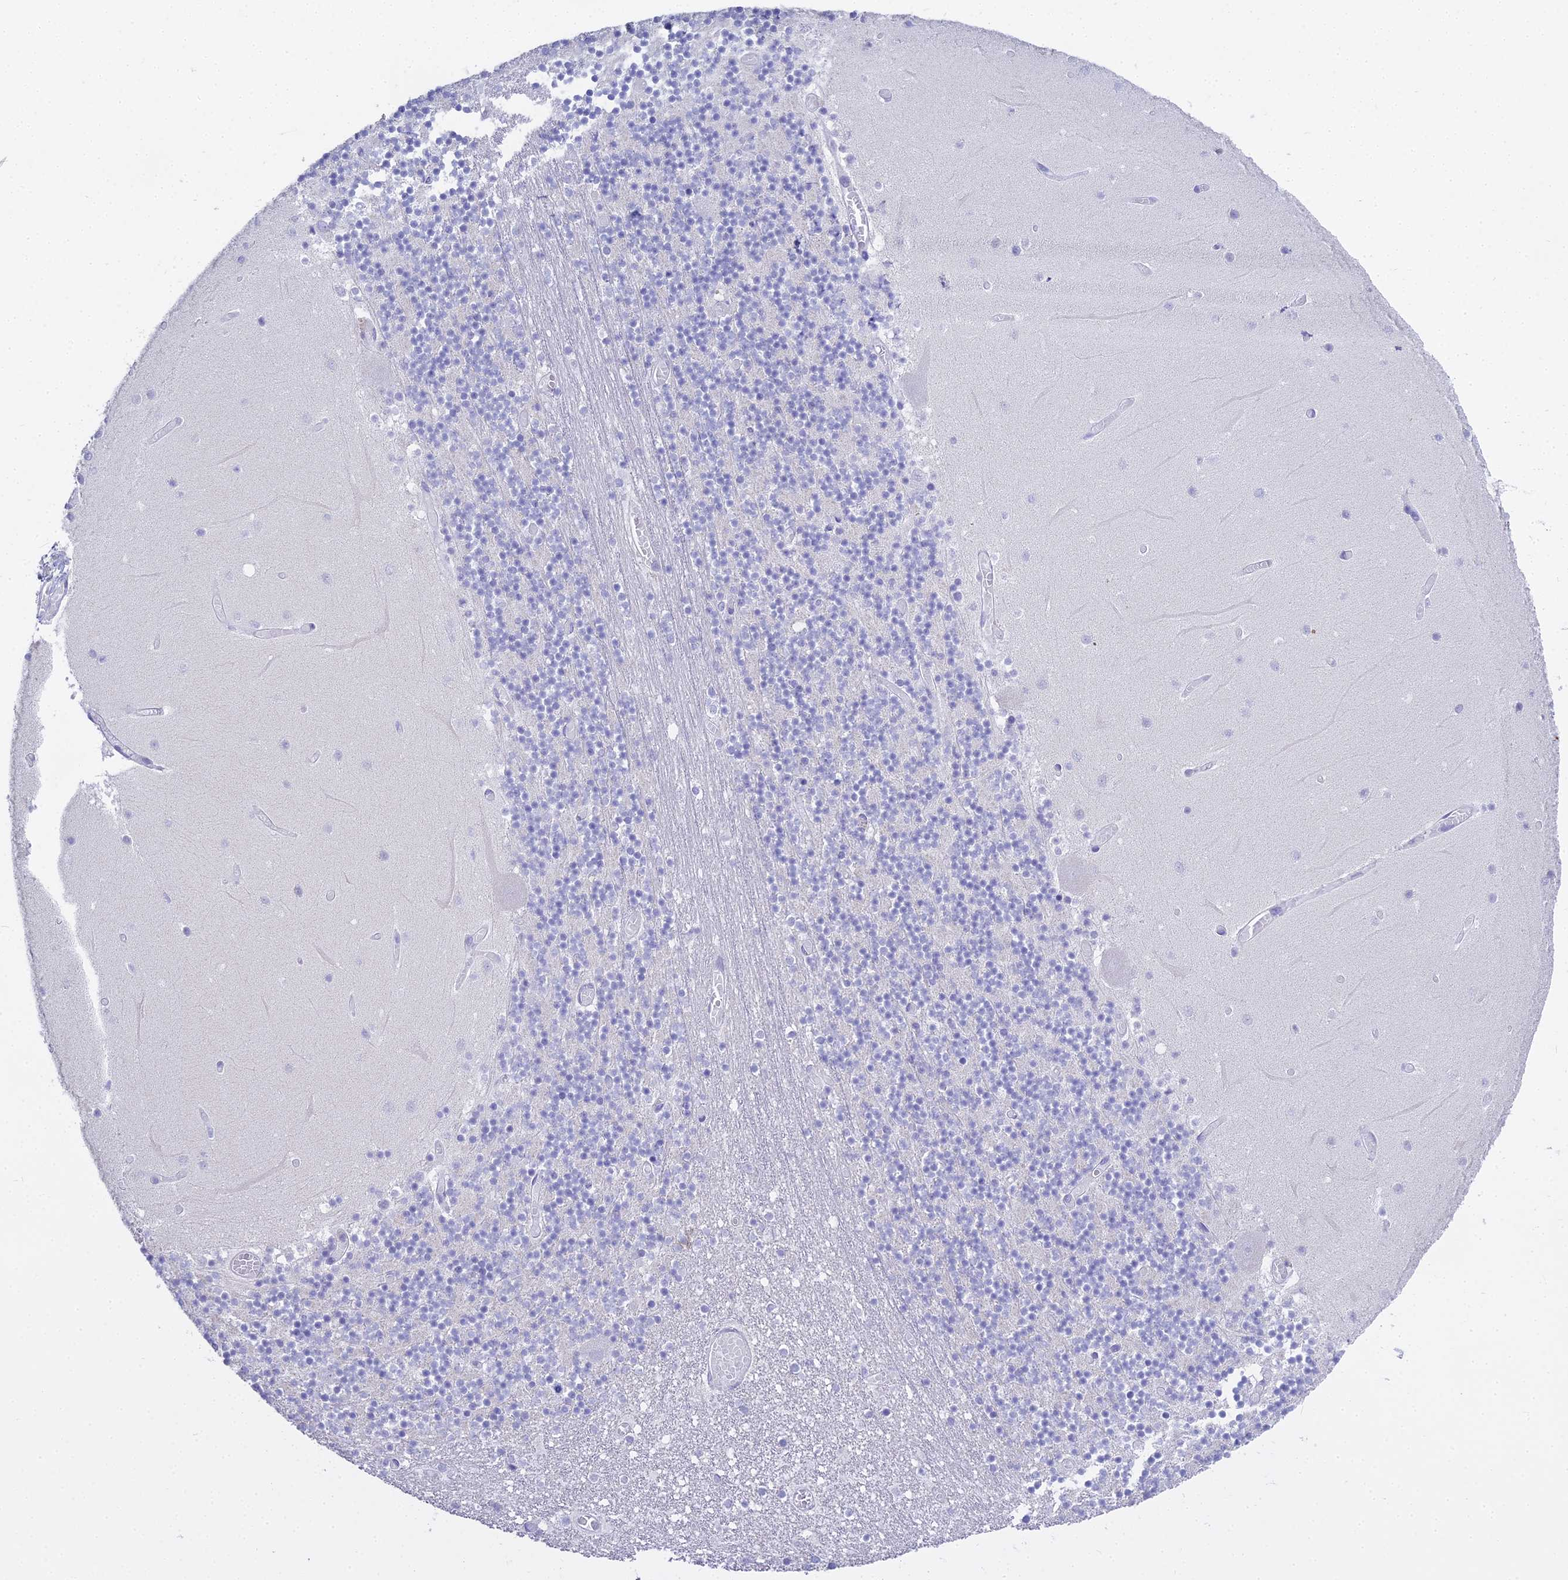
{"staining": {"intensity": "negative", "quantity": "none", "location": "none"}, "tissue": "cerebellum", "cell_type": "Cells in granular layer", "image_type": "normal", "snomed": [{"axis": "morphology", "description": "Normal tissue, NOS"}, {"axis": "topography", "description": "Cerebellum"}], "caption": "IHC histopathology image of unremarkable cerebellum stained for a protein (brown), which displays no staining in cells in granular layer.", "gene": "S100A7", "patient": {"sex": "female", "age": 28}}